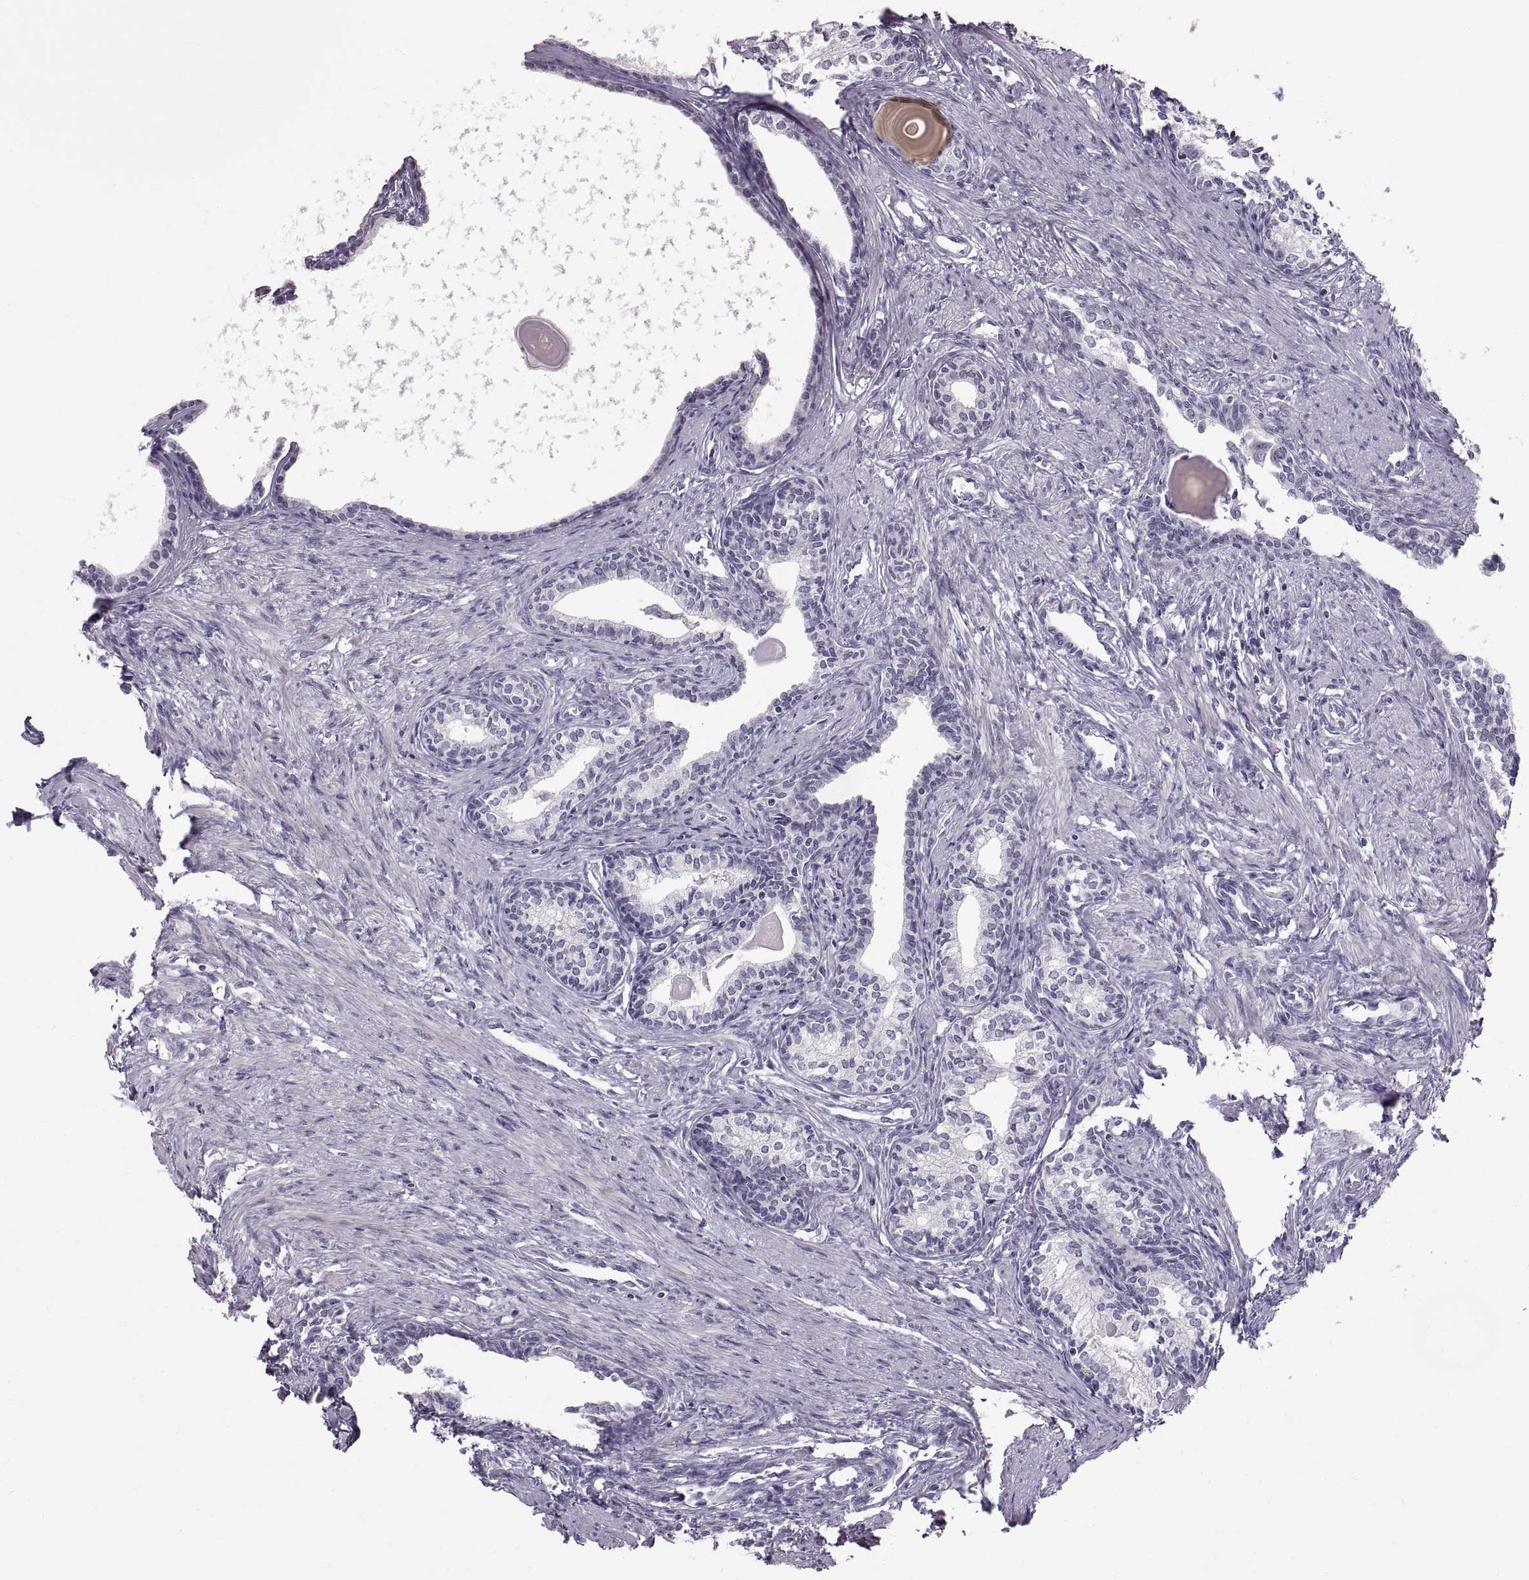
{"staining": {"intensity": "negative", "quantity": "none", "location": "none"}, "tissue": "prostate", "cell_type": "Glandular cells", "image_type": "normal", "snomed": [{"axis": "morphology", "description": "Normal tissue, NOS"}, {"axis": "topography", "description": "Prostate"}], "caption": "IHC image of benign prostate: human prostate stained with DAB displays no significant protein expression in glandular cells.", "gene": "SPACDR", "patient": {"sex": "male", "age": 60}}